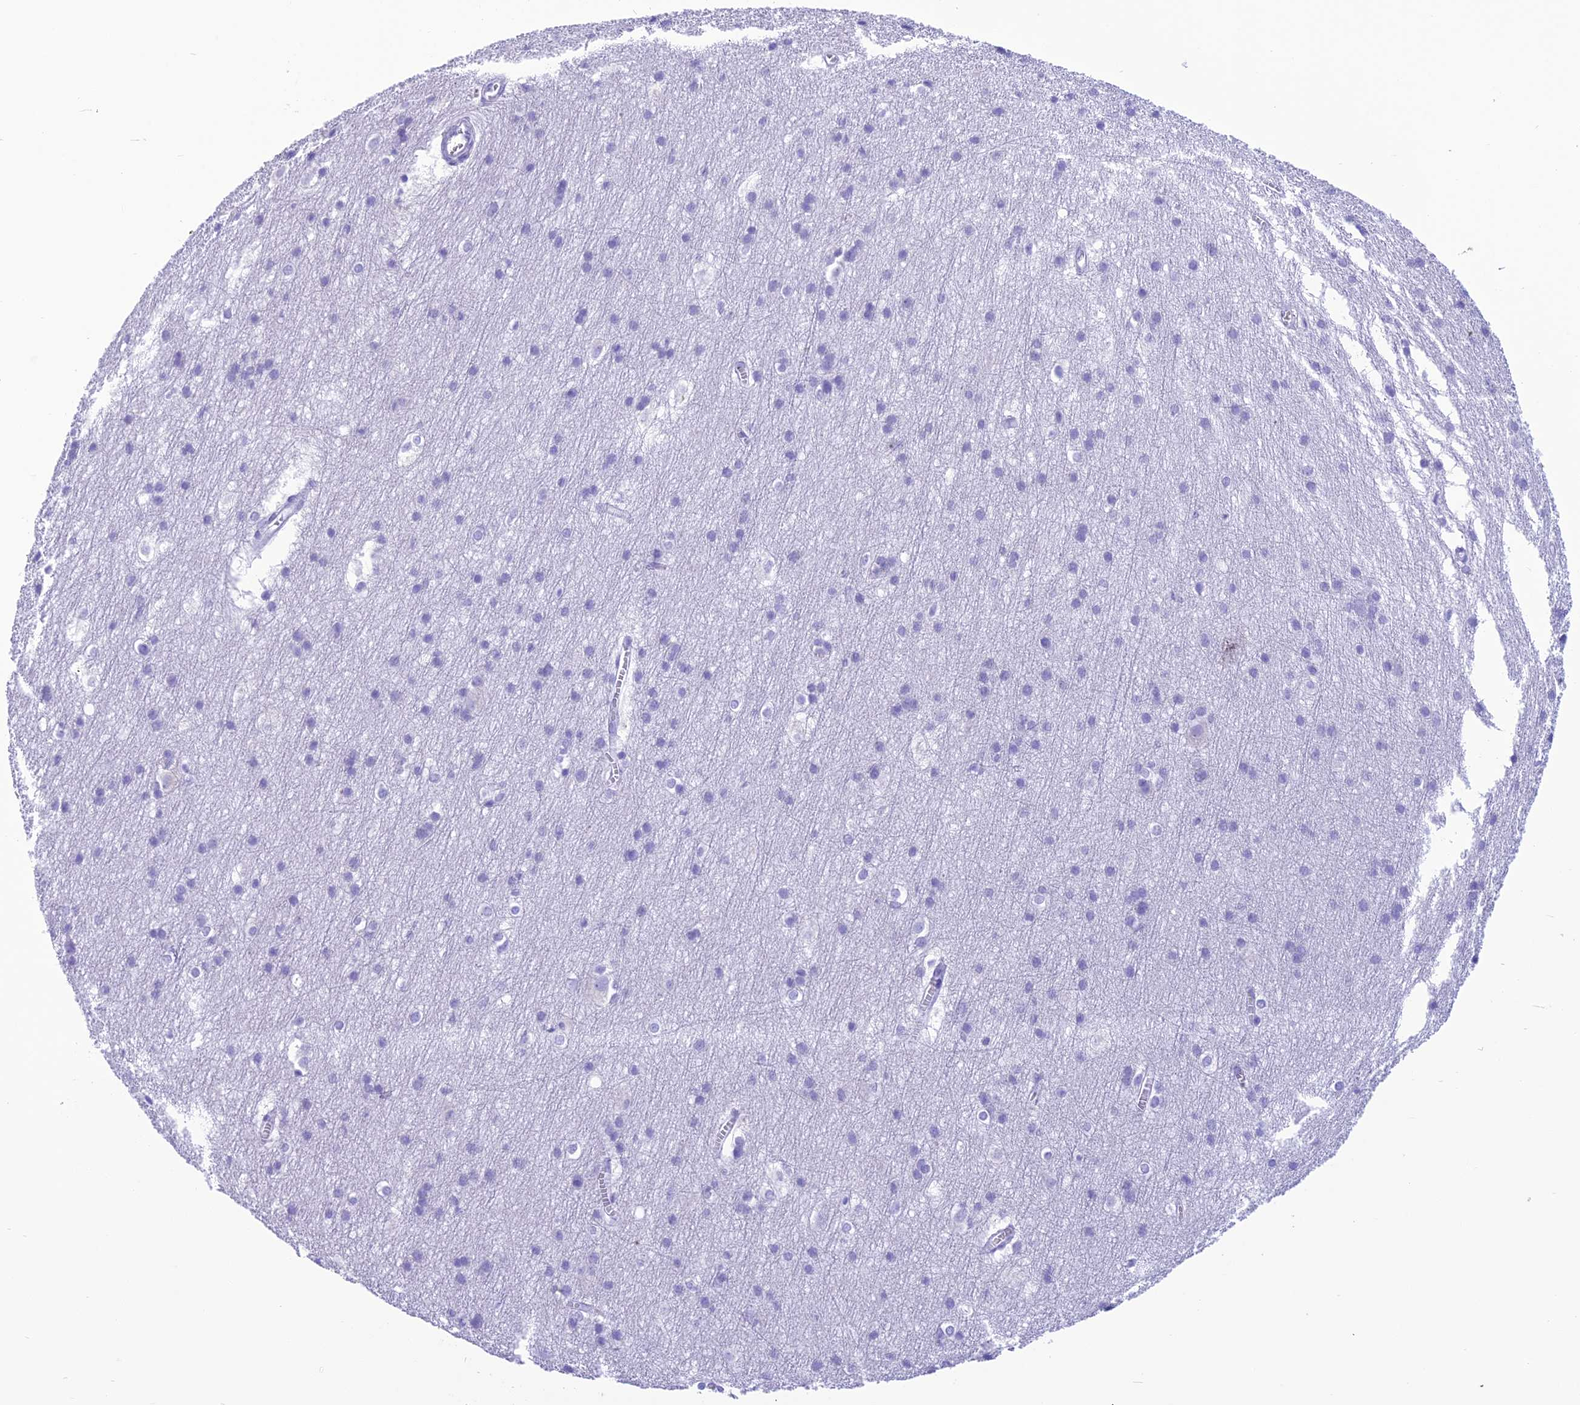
{"staining": {"intensity": "negative", "quantity": "none", "location": "none"}, "tissue": "cerebral cortex", "cell_type": "Endothelial cells", "image_type": "normal", "snomed": [{"axis": "morphology", "description": "Normal tissue, NOS"}, {"axis": "topography", "description": "Cerebral cortex"}], "caption": "DAB (3,3'-diaminobenzidine) immunohistochemical staining of benign human cerebral cortex shows no significant positivity in endothelial cells. Brightfield microscopy of IHC stained with DAB (3,3'-diaminobenzidine) (brown) and hematoxylin (blue), captured at high magnification.", "gene": "TRAM1L1", "patient": {"sex": "male", "age": 54}}